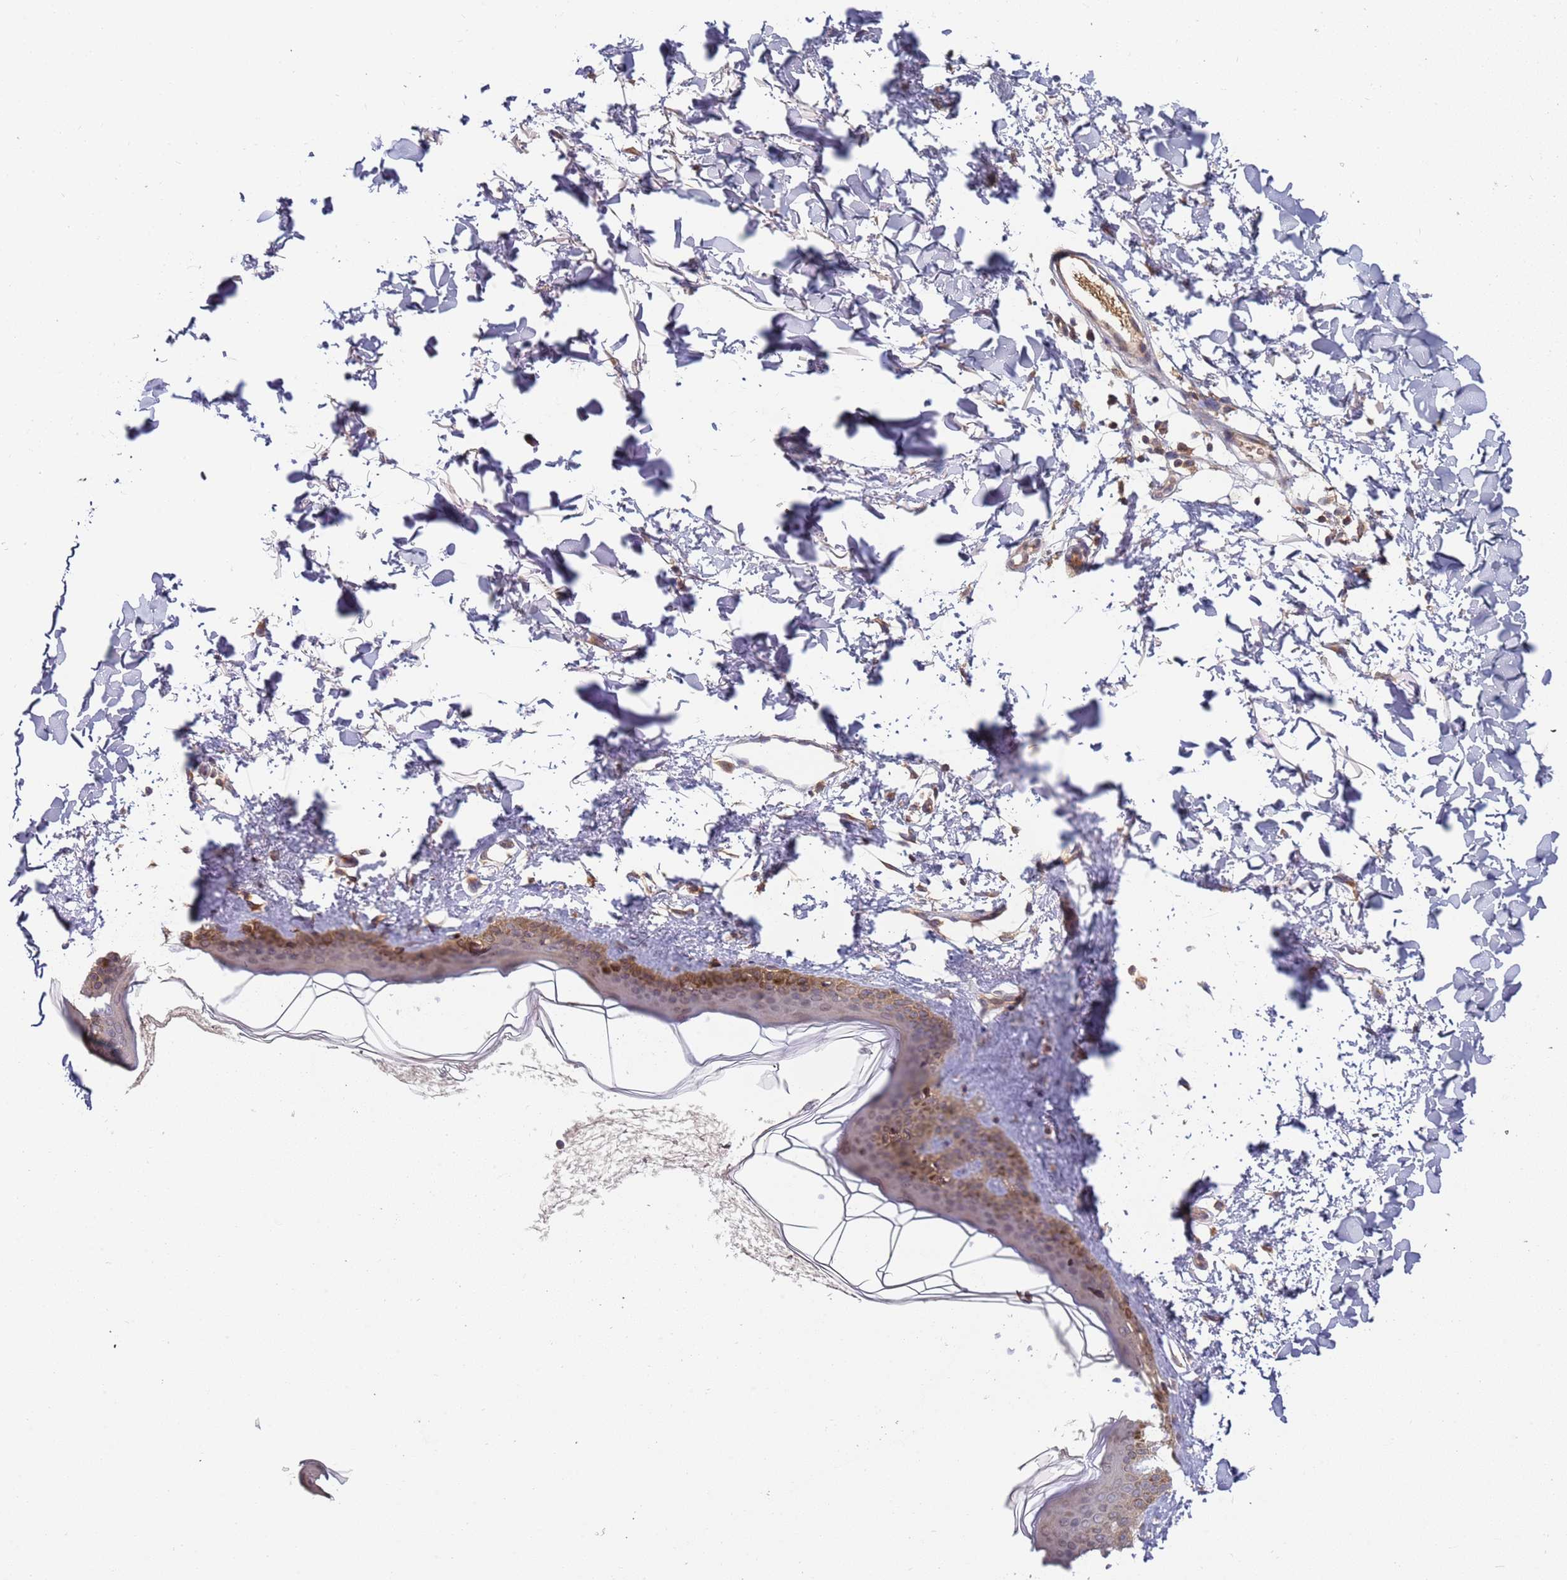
{"staining": {"intensity": "weak", "quantity": ">75%", "location": "cytoplasmic/membranous"}, "tissue": "skin", "cell_type": "Fibroblasts", "image_type": "normal", "snomed": [{"axis": "morphology", "description": "Normal tissue, NOS"}, {"axis": "topography", "description": "Skin"}], "caption": "This is a photomicrograph of immunohistochemistry (IHC) staining of benign skin, which shows weak expression in the cytoplasmic/membranous of fibroblasts.", "gene": "OR5A2", "patient": {"sex": "female", "age": 58}}